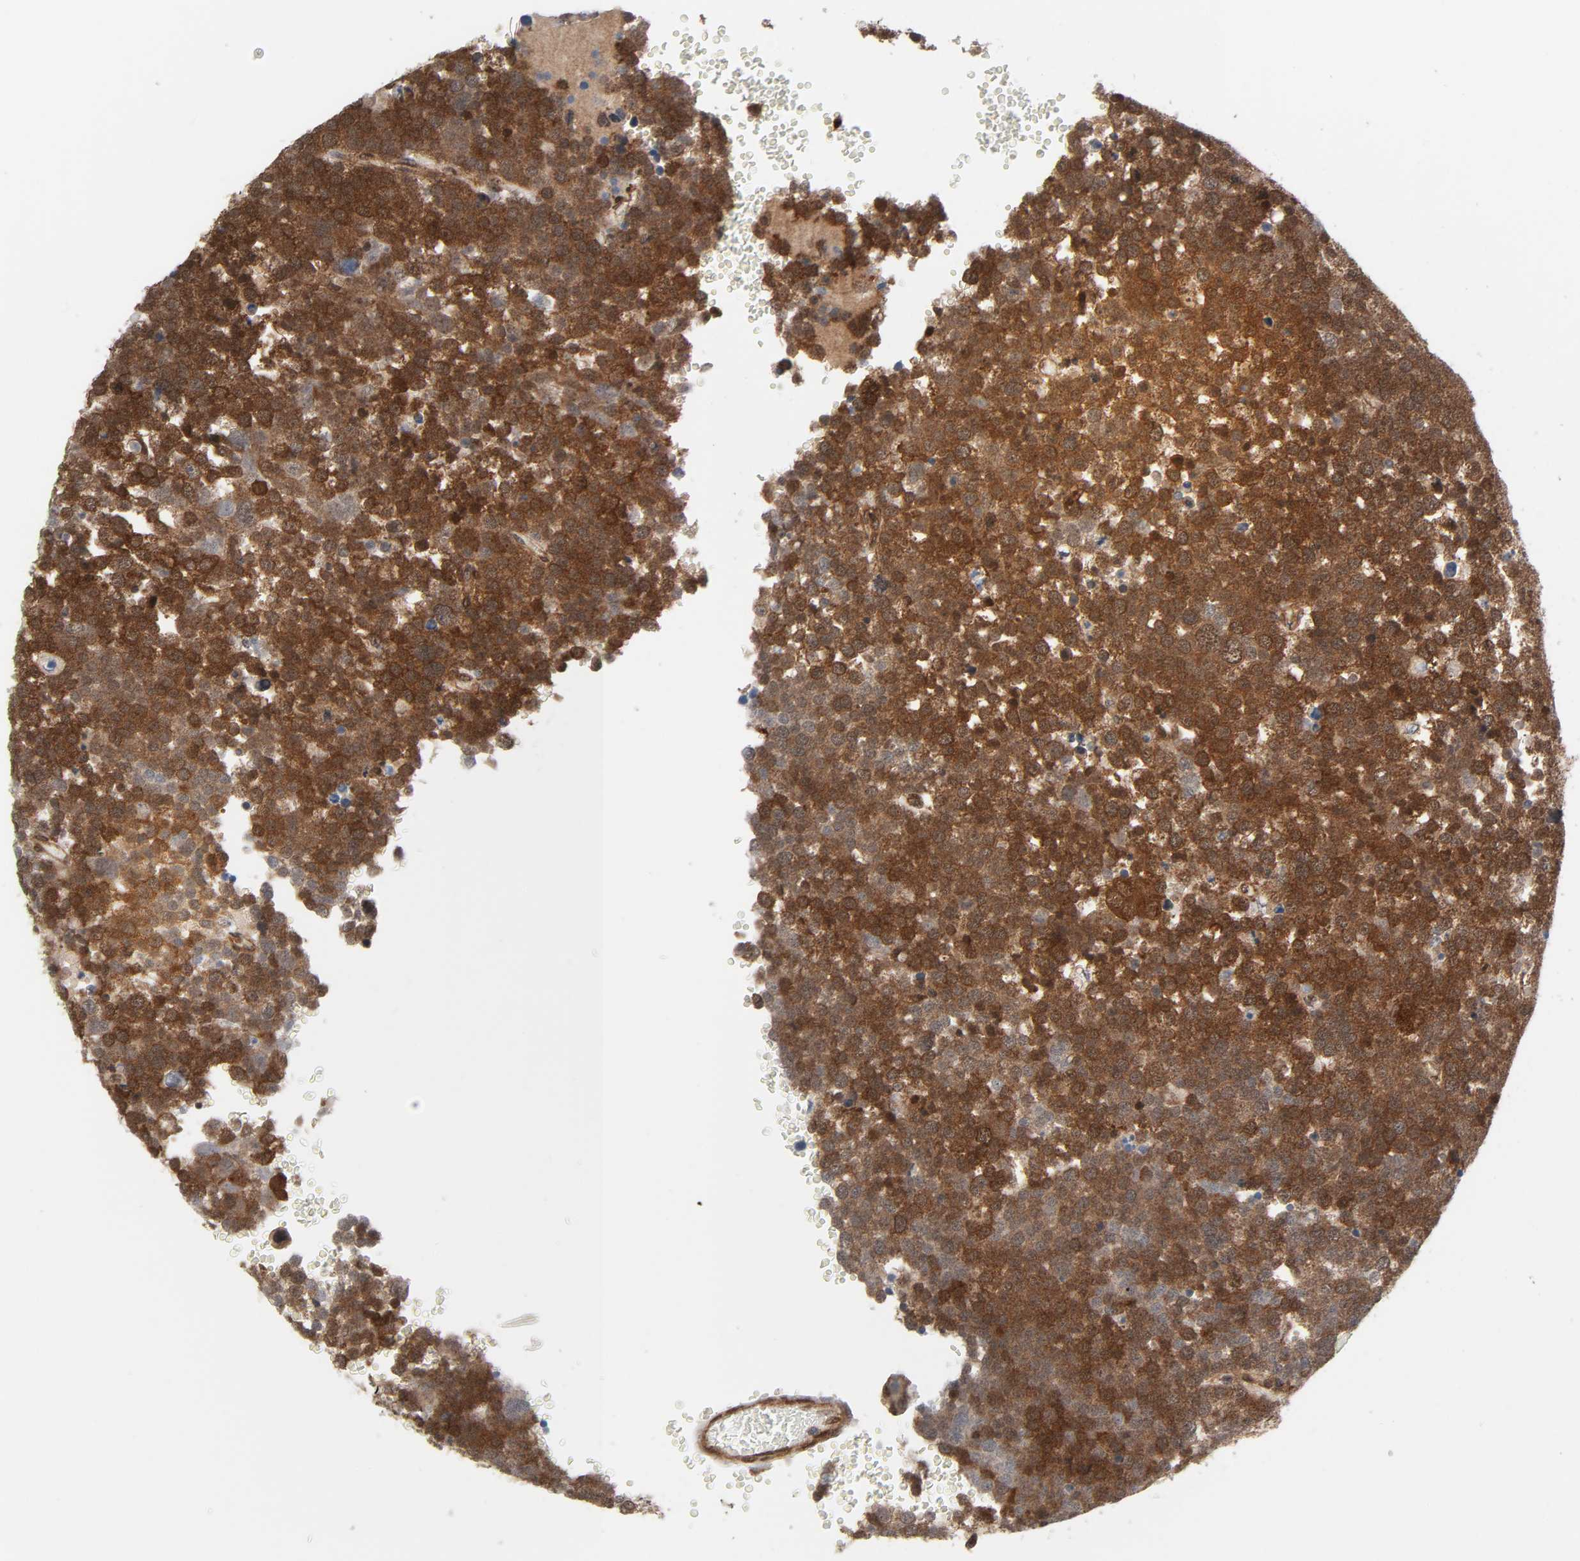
{"staining": {"intensity": "strong", "quantity": ">75%", "location": "cytoplasmic/membranous,nuclear"}, "tissue": "testis cancer", "cell_type": "Tumor cells", "image_type": "cancer", "snomed": [{"axis": "morphology", "description": "Seminoma, NOS"}, {"axis": "topography", "description": "Testis"}], "caption": "Seminoma (testis) stained with immunohistochemistry (IHC) demonstrates strong cytoplasmic/membranous and nuclear positivity in approximately >75% of tumor cells. (brown staining indicates protein expression, while blue staining denotes nuclei).", "gene": "GSK3A", "patient": {"sex": "male", "age": 71}}